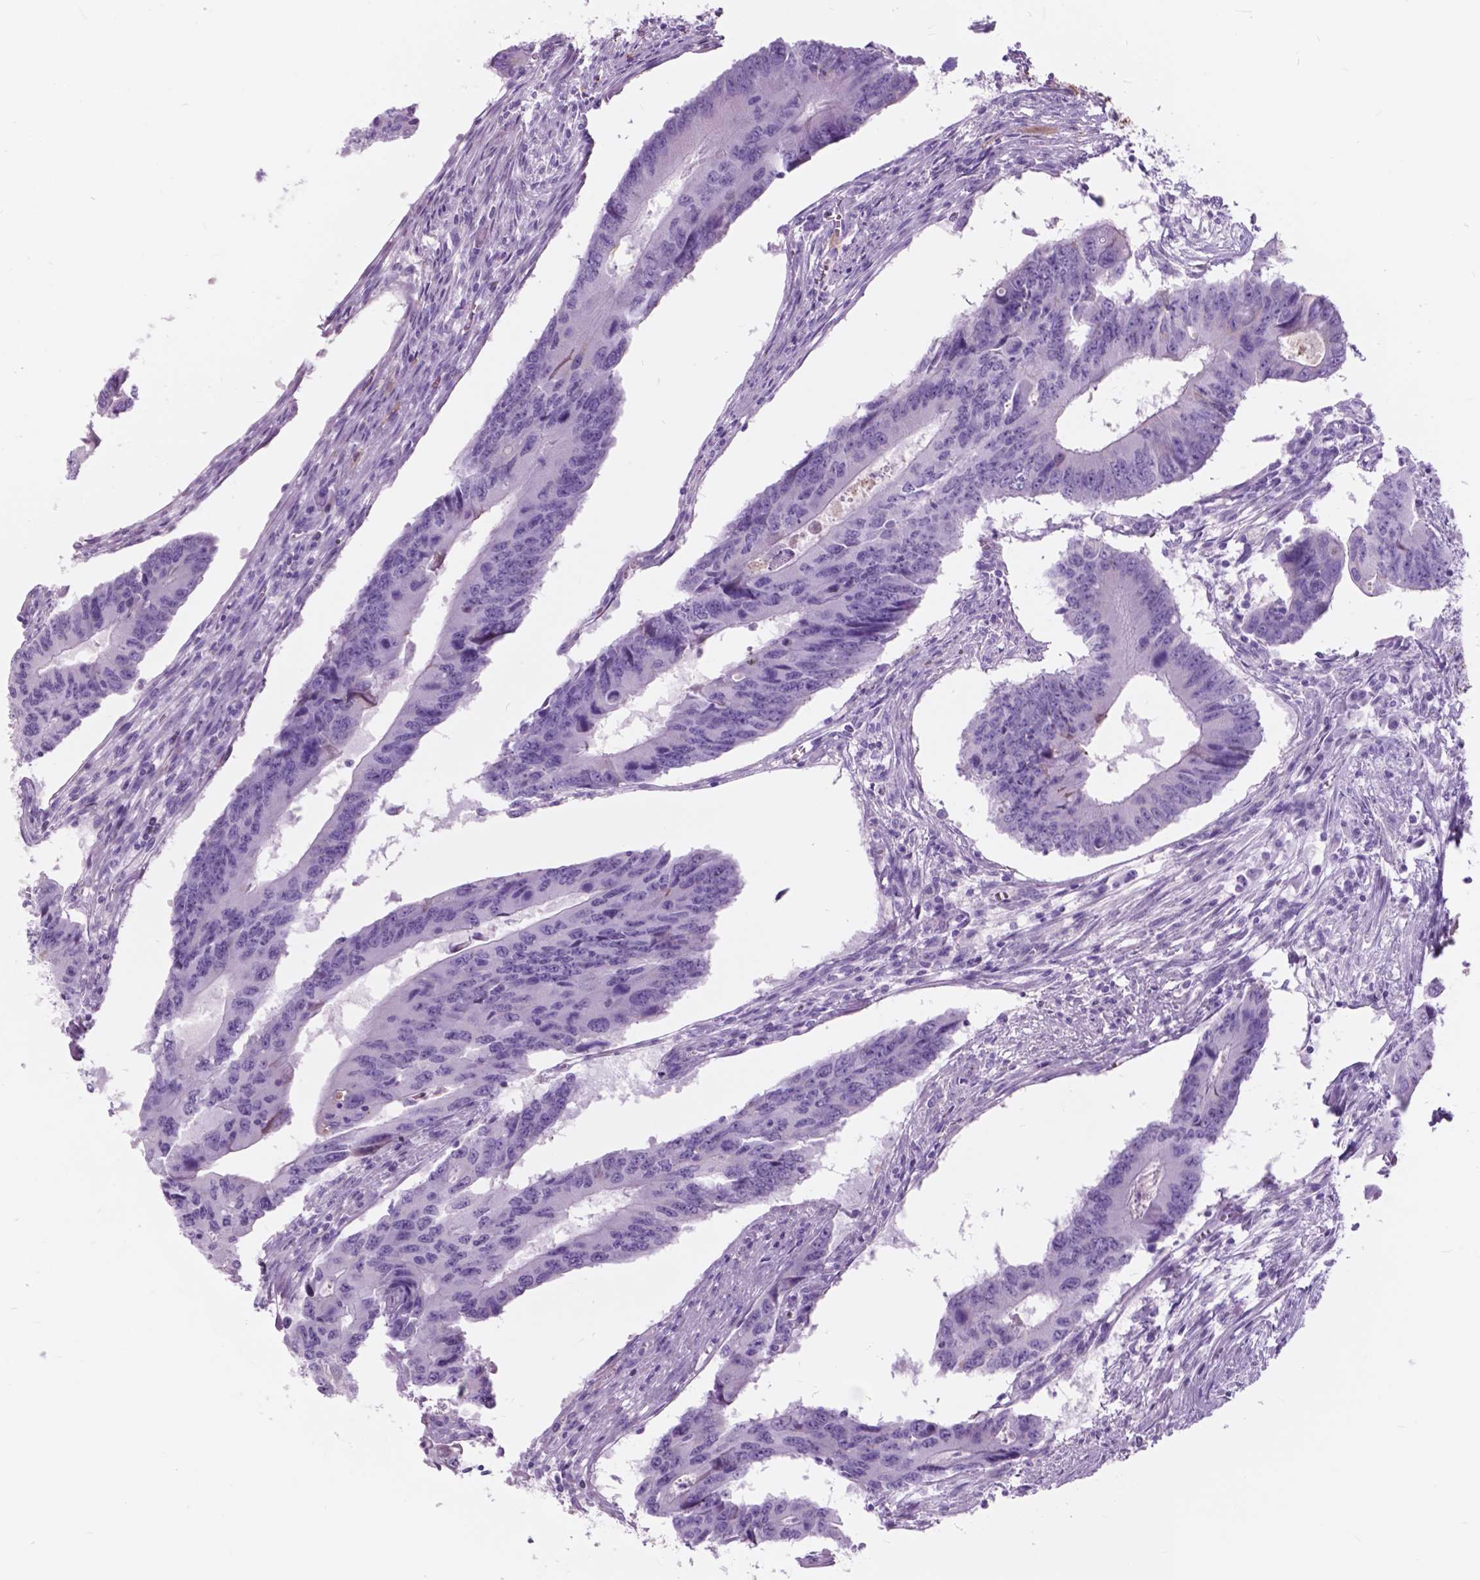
{"staining": {"intensity": "negative", "quantity": "none", "location": "none"}, "tissue": "colorectal cancer", "cell_type": "Tumor cells", "image_type": "cancer", "snomed": [{"axis": "morphology", "description": "Adenocarcinoma, NOS"}, {"axis": "topography", "description": "Colon"}], "caption": "Micrograph shows no significant protein expression in tumor cells of colorectal cancer. (Stains: DAB immunohistochemistry with hematoxylin counter stain, Microscopy: brightfield microscopy at high magnification).", "gene": "FXYD2", "patient": {"sex": "male", "age": 53}}